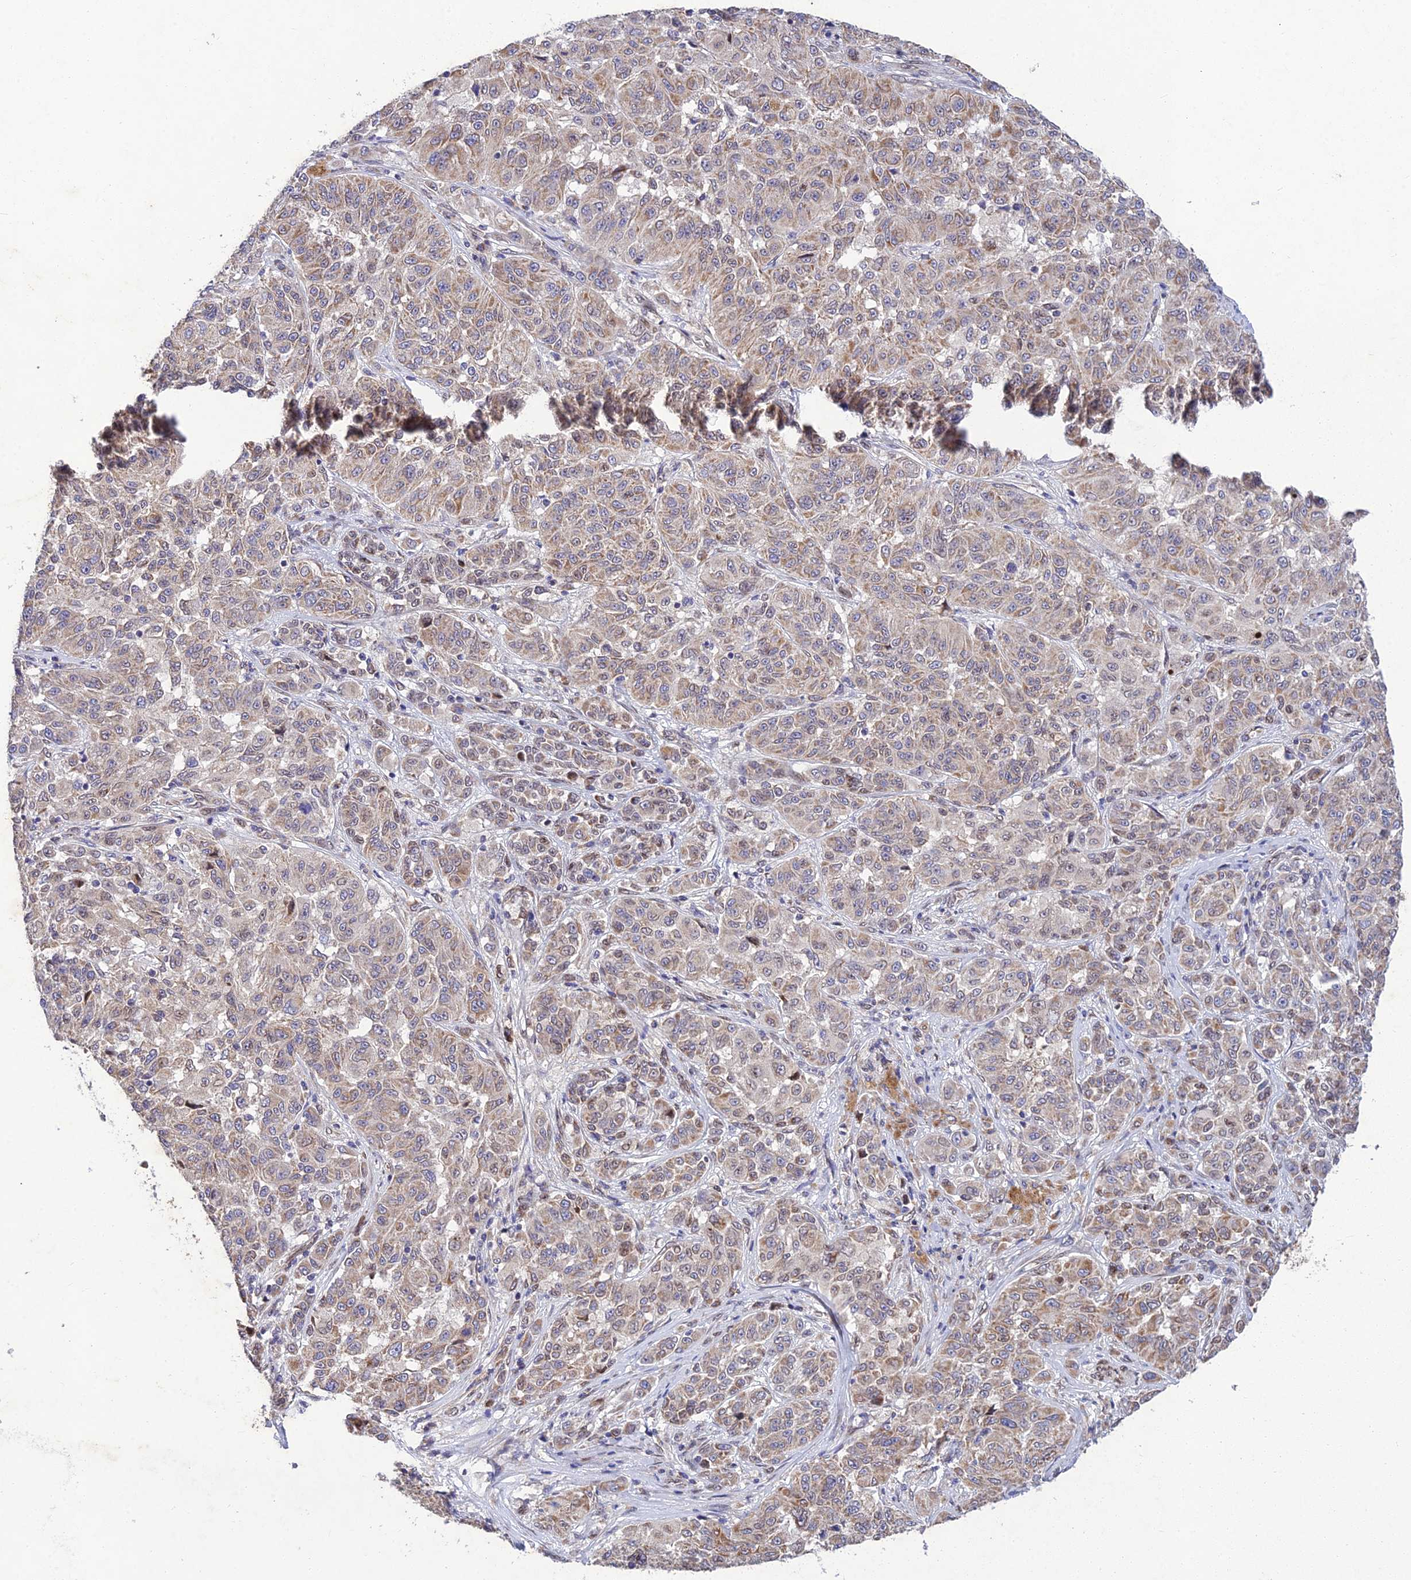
{"staining": {"intensity": "weak", "quantity": ">75%", "location": "cytoplasmic/membranous"}, "tissue": "melanoma", "cell_type": "Tumor cells", "image_type": "cancer", "snomed": [{"axis": "morphology", "description": "Malignant melanoma, NOS"}, {"axis": "topography", "description": "Skin"}], "caption": "A micrograph of melanoma stained for a protein reveals weak cytoplasmic/membranous brown staining in tumor cells.", "gene": "MGAT2", "patient": {"sex": "male", "age": 53}}